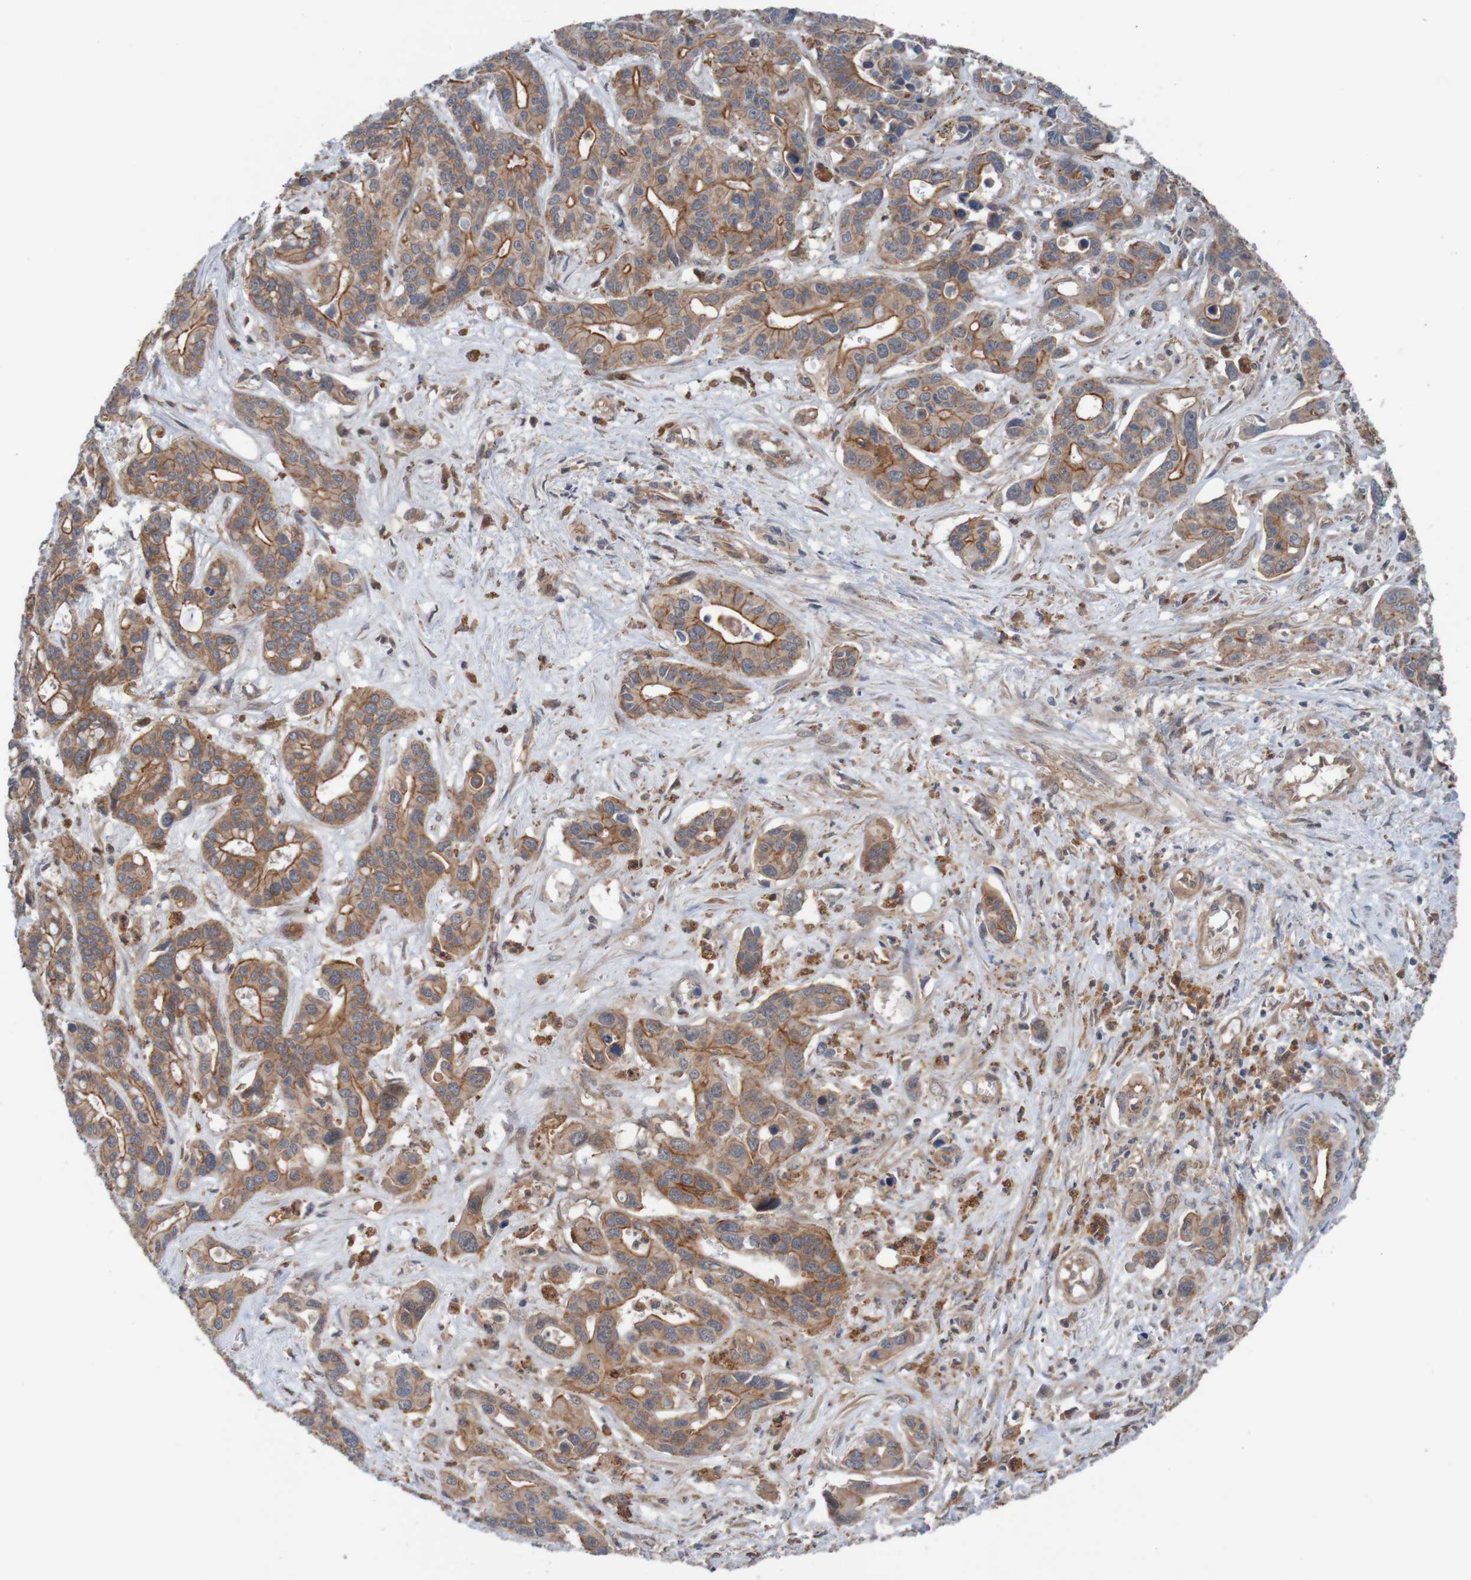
{"staining": {"intensity": "moderate", "quantity": ">75%", "location": "cytoplasmic/membranous"}, "tissue": "liver cancer", "cell_type": "Tumor cells", "image_type": "cancer", "snomed": [{"axis": "morphology", "description": "Cholangiocarcinoma"}, {"axis": "topography", "description": "Liver"}], "caption": "DAB (3,3'-diaminobenzidine) immunohistochemical staining of human liver cancer exhibits moderate cytoplasmic/membranous protein positivity in approximately >75% of tumor cells.", "gene": "ARHGEF11", "patient": {"sex": "female", "age": 65}}